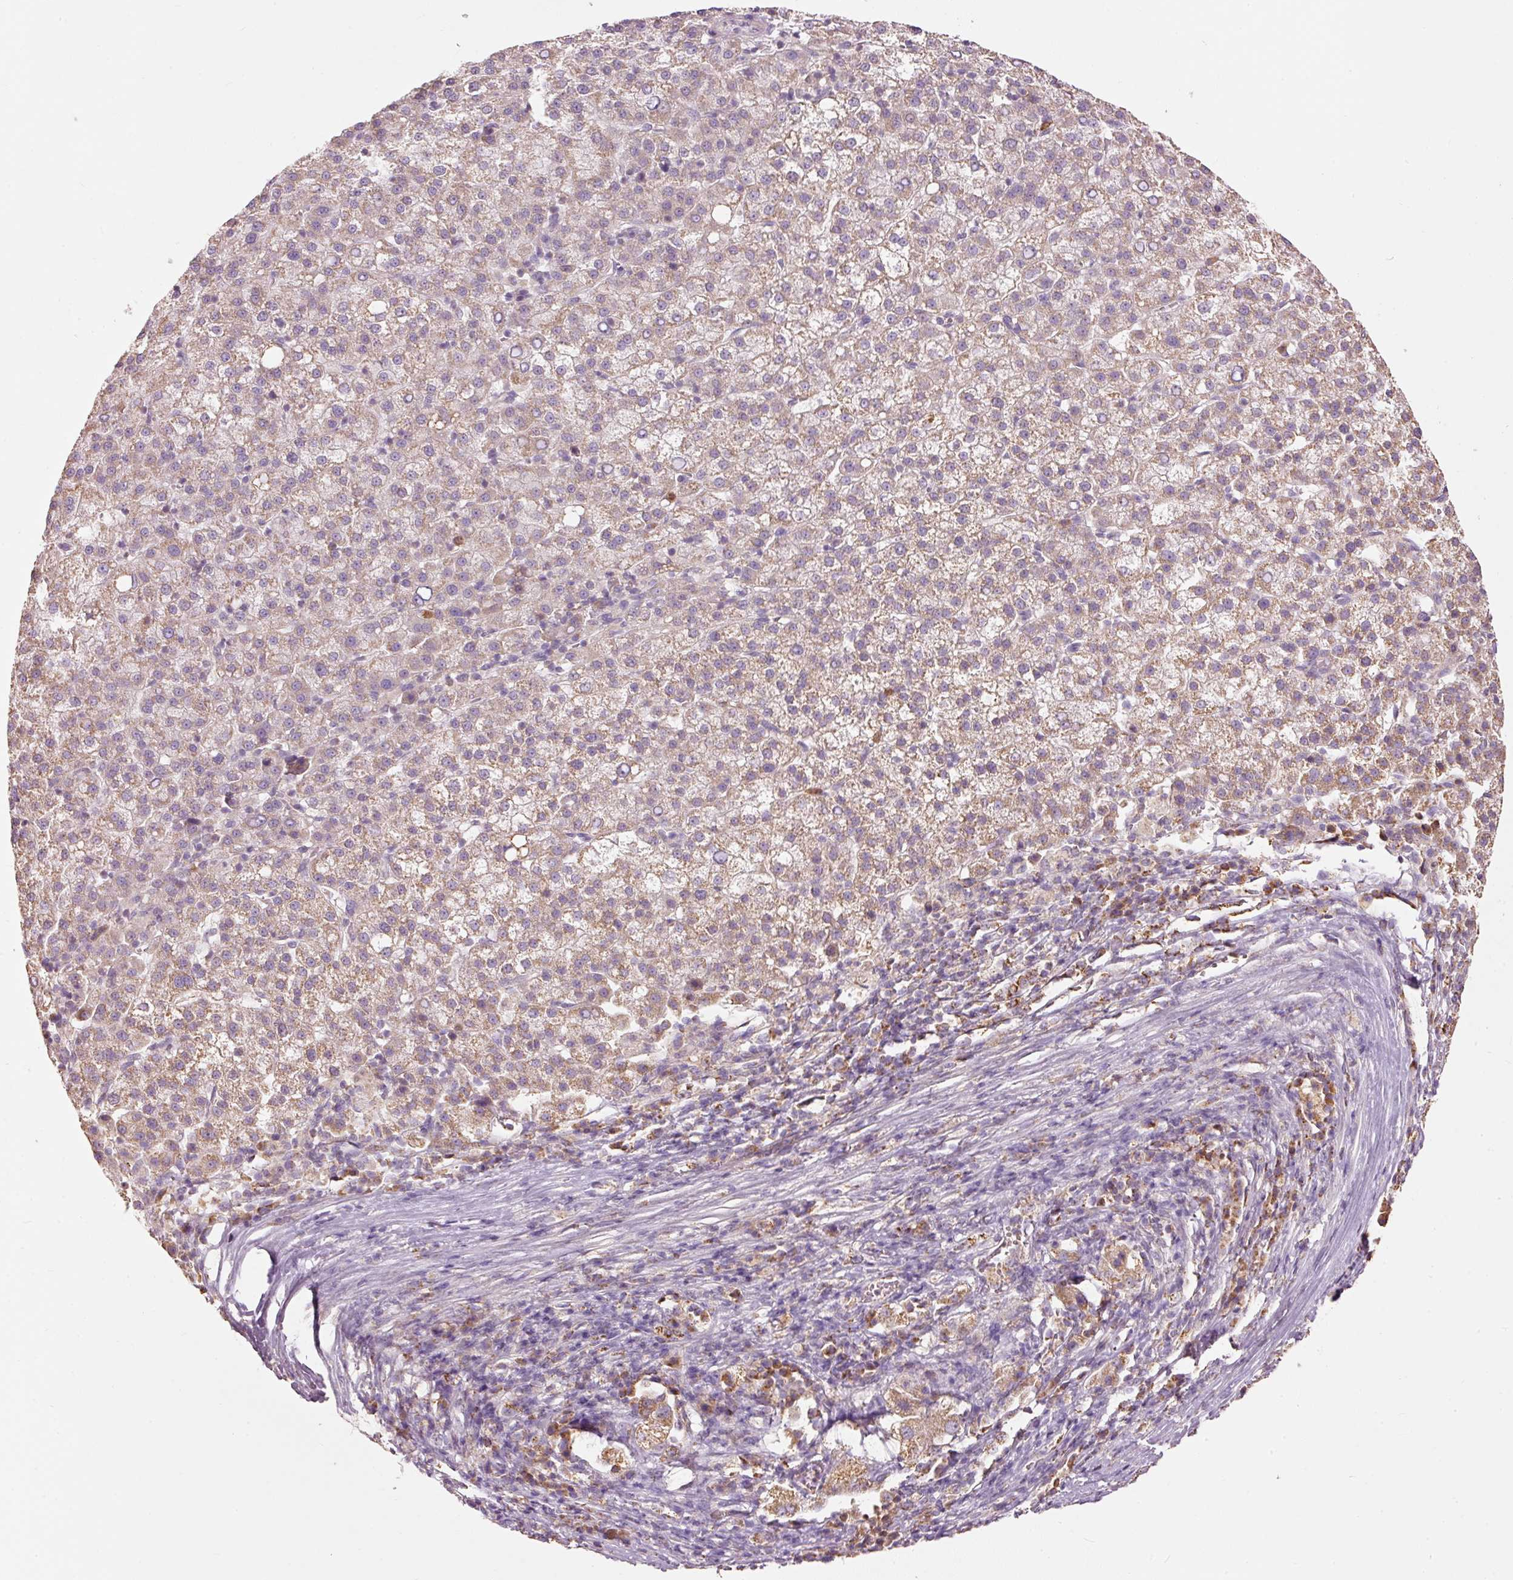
{"staining": {"intensity": "moderate", "quantity": "25%-75%", "location": "cytoplasmic/membranous"}, "tissue": "liver cancer", "cell_type": "Tumor cells", "image_type": "cancer", "snomed": [{"axis": "morphology", "description": "Carcinoma, Hepatocellular, NOS"}, {"axis": "topography", "description": "Liver"}], "caption": "Immunohistochemical staining of human liver cancer (hepatocellular carcinoma) demonstrates moderate cytoplasmic/membranous protein positivity in approximately 25%-75% of tumor cells. The staining was performed using DAB (3,3'-diaminobenzidine) to visualize the protein expression in brown, while the nuclei were stained in blue with hematoxylin (Magnification: 20x).", "gene": "PSENEN", "patient": {"sex": "female", "age": 58}}